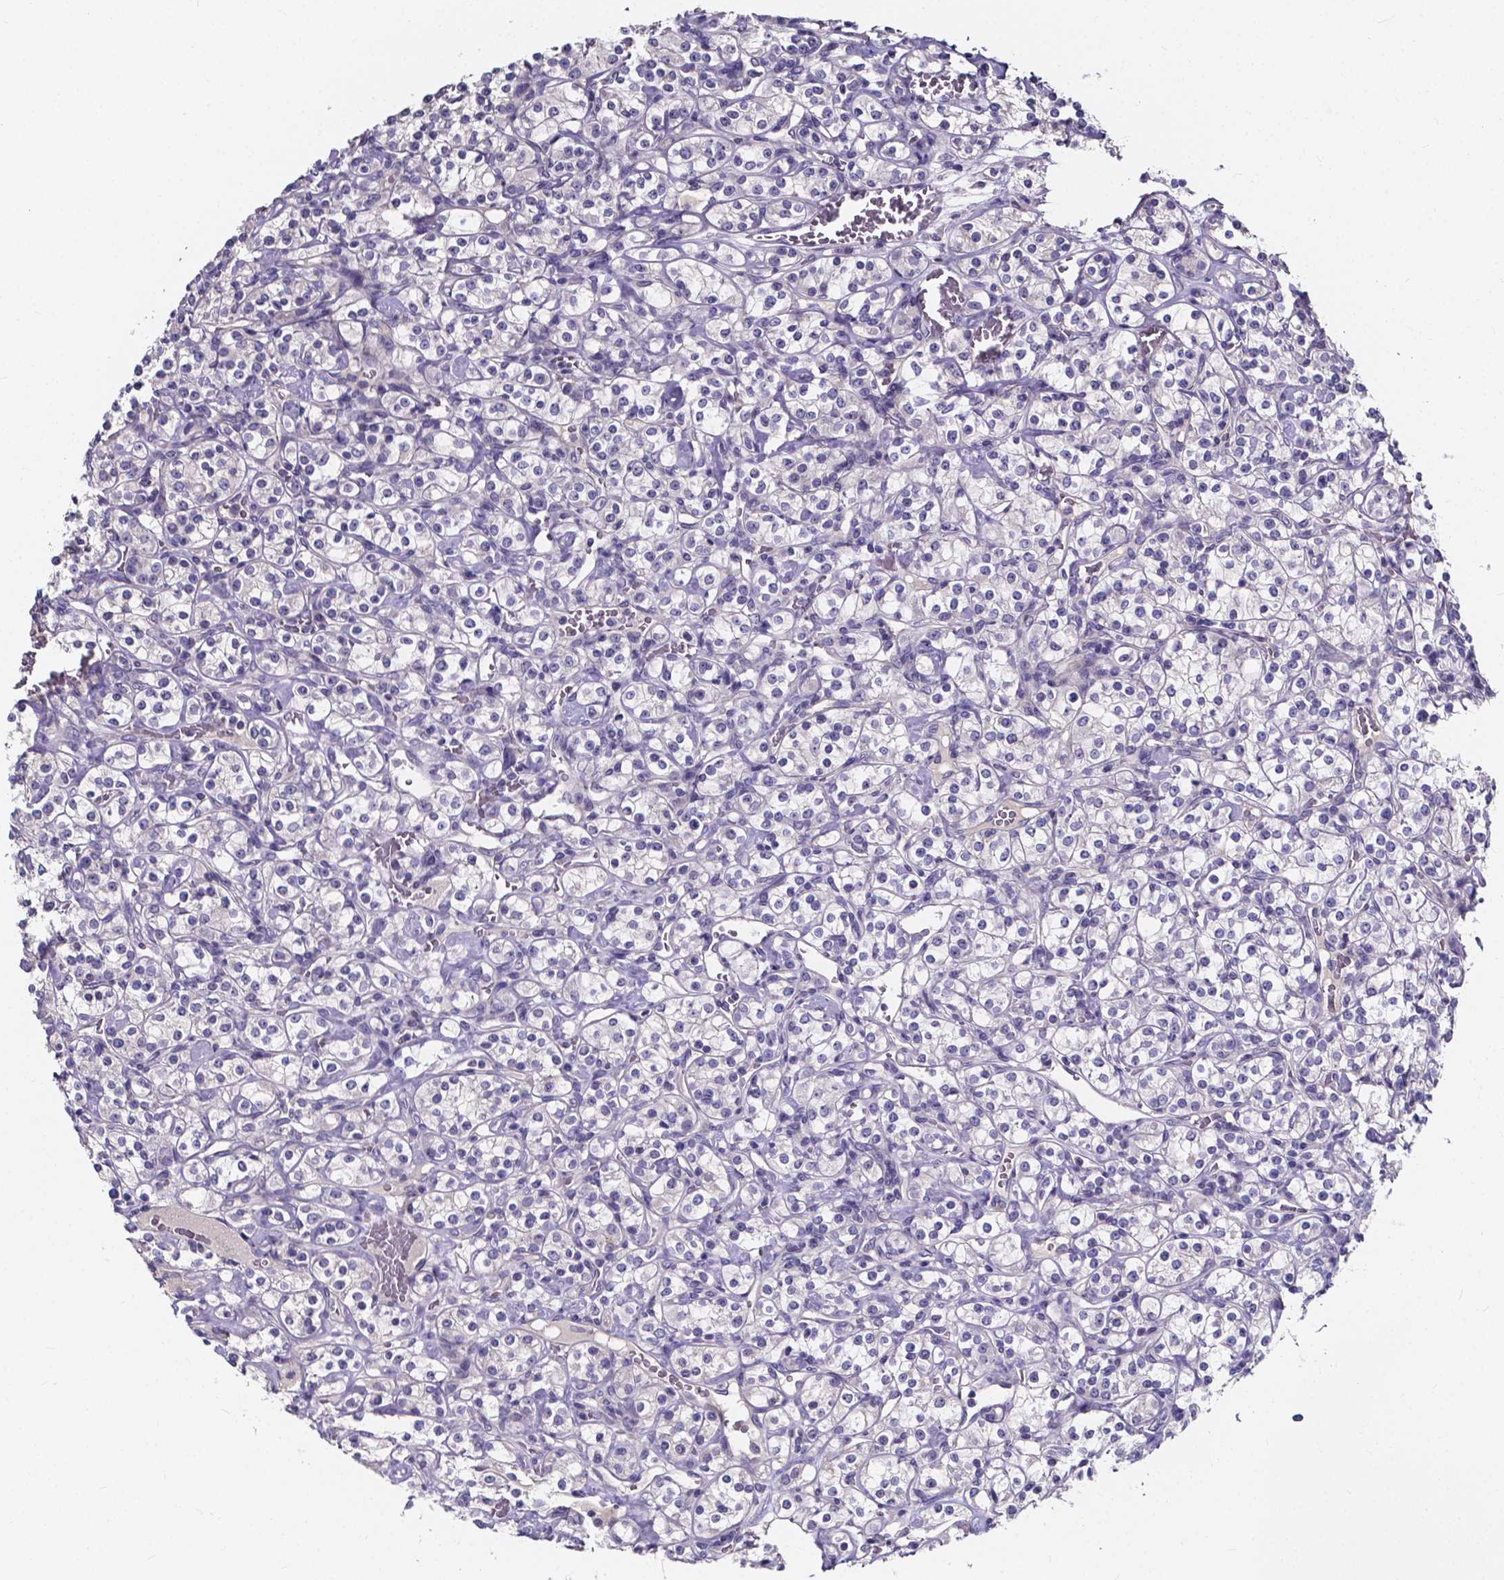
{"staining": {"intensity": "negative", "quantity": "none", "location": "none"}, "tissue": "renal cancer", "cell_type": "Tumor cells", "image_type": "cancer", "snomed": [{"axis": "morphology", "description": "Adenocarcinoma, NOS"}, {"axis": "topography", "description": "Kidney"}], "caption": "Immunohistochemical staining of human renal cancer (adenocarcinoma) shows no significant expression in tumor cells.", "gene": "SPOCD1", "patient": {"sex": "male", "age": 77}}